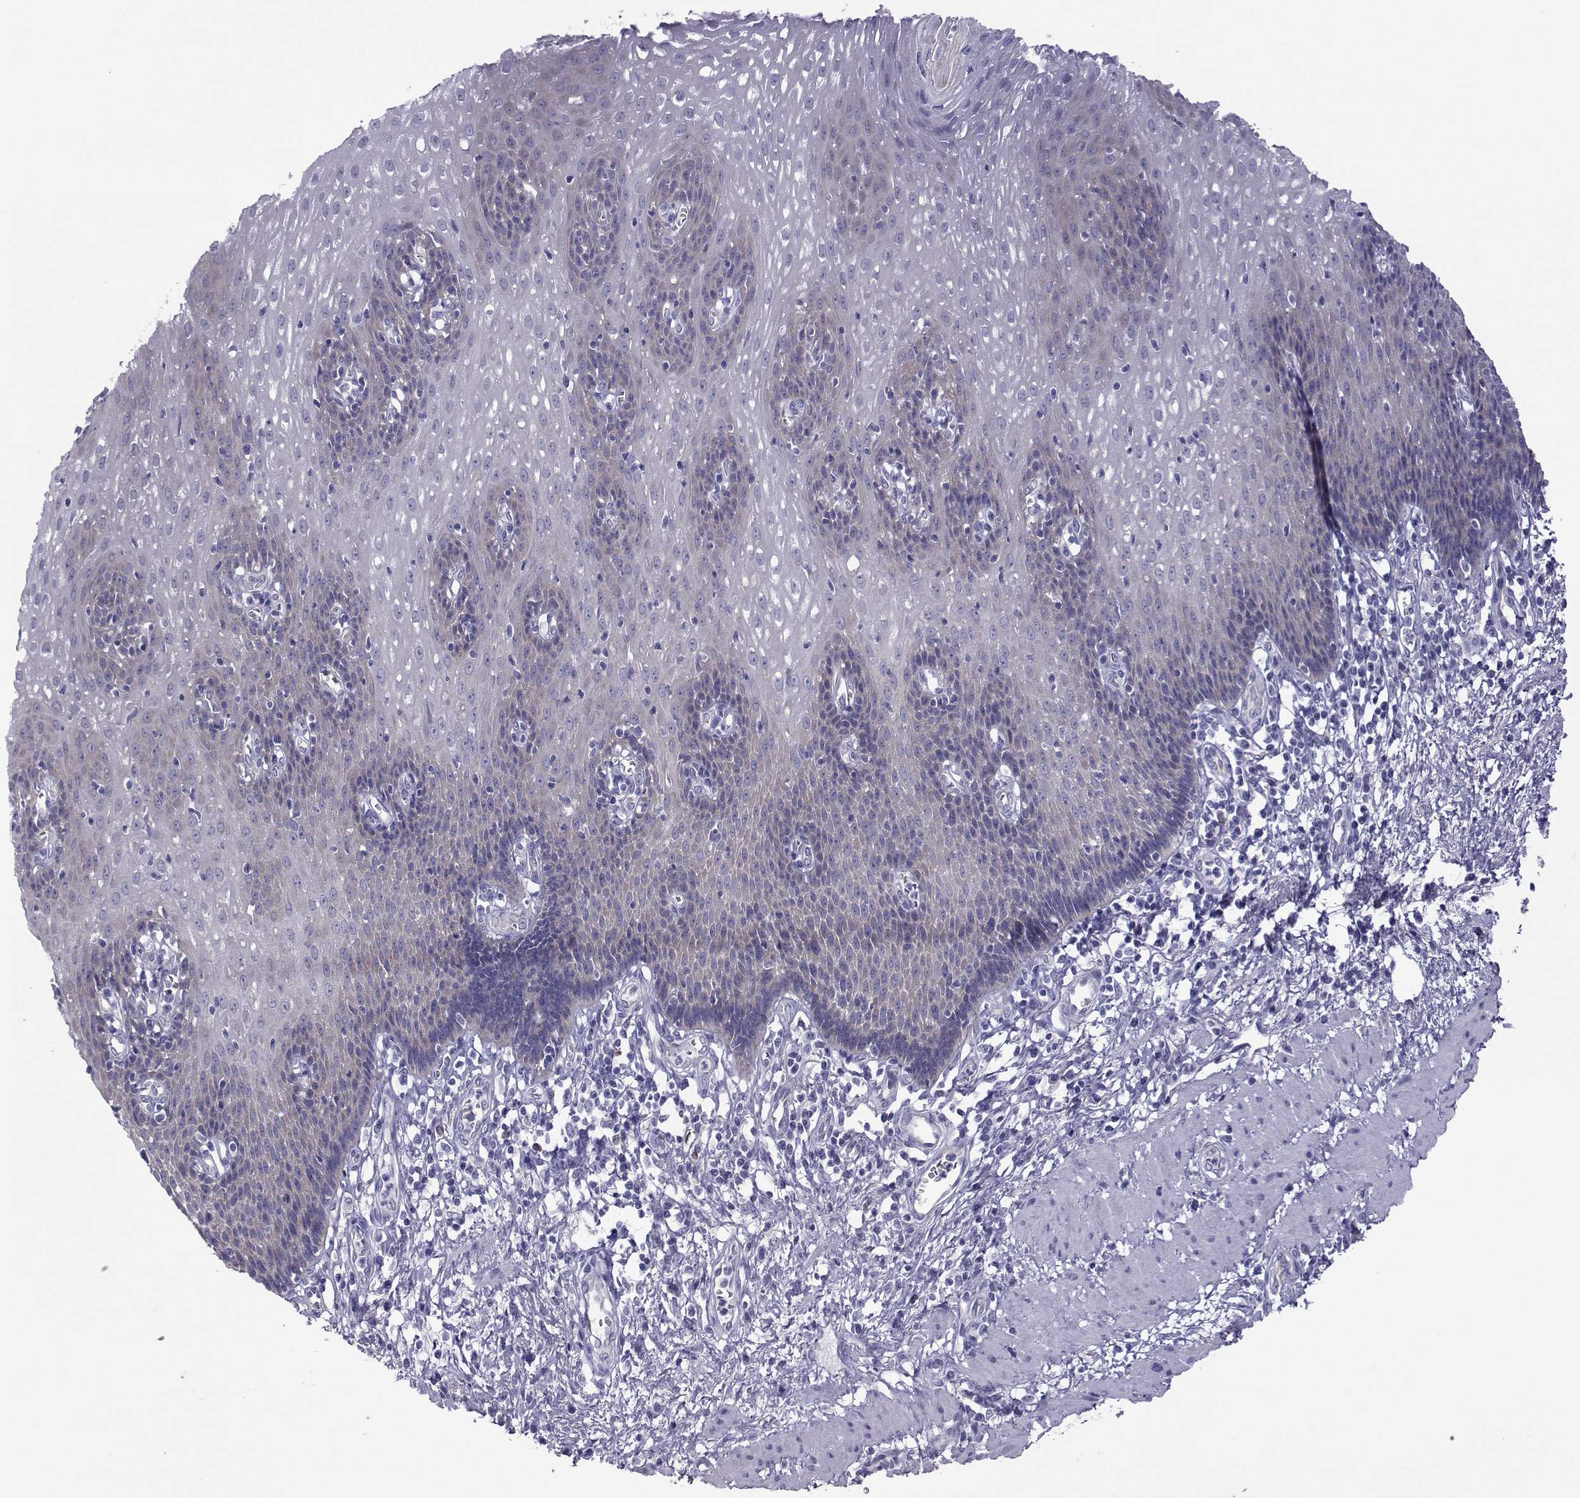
{"staining": {"intensity": "negative", "quantity": "none", "location": "none"}, "tissue": "esophagus", "cell_type": "Squamous epithelial cells", "image_type": "normal", "snomed": [{"axis": "morphology", "description": "Normal tissue, NOS"}, {"axis": "topography", "description": "Esophagus"}], "caption": "Human esophagus stained for a protein using immunohistochemistry (IHC) displays no positivity in squamous epithelial cells.", "gene": "COL22A1", "patient": {"sex": "male", "age": 57}}